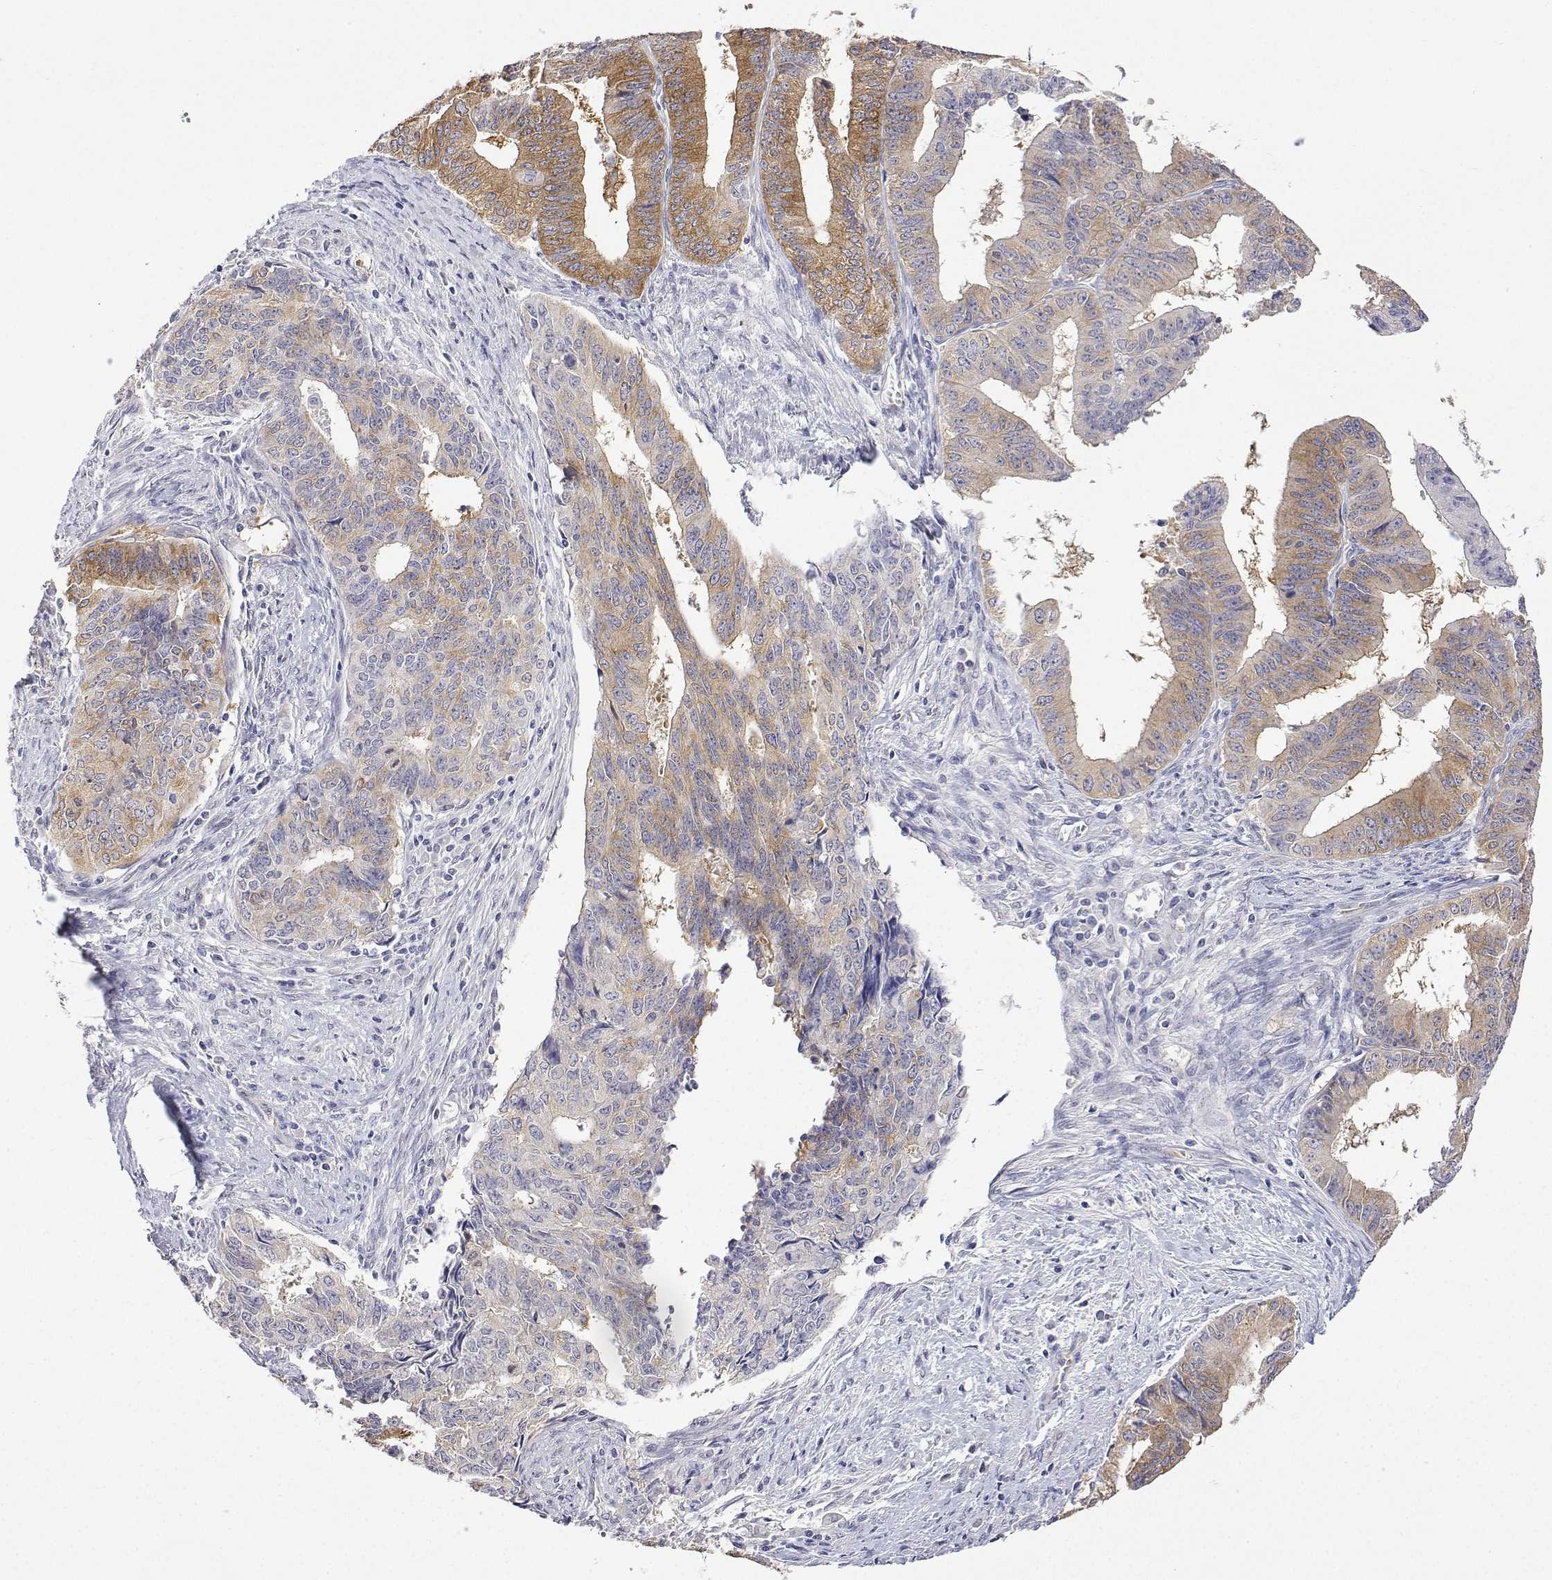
{"staining": {"intensity": "moderate", "quantity": "25%-75%", "location": "cytoplasmic/membranous"}, "tissue": "endometrial cancer", "cell_type": "Tumor cells", "image_type": "cancer", "snomed": [{"axis": "morphology", "description": "Adenocarcinoma, NOS"}, {"axis": "topography", "description": "Endometrium"}], "caption": "Protein expression analysis of adenocarcinoma (endometrial) reveals moderate cytoplasmic/membranous staining in approximately 25%-75% of tumor cells.", "gene": "PLCB1", "patient": {"sex": "female", "age": 65}}